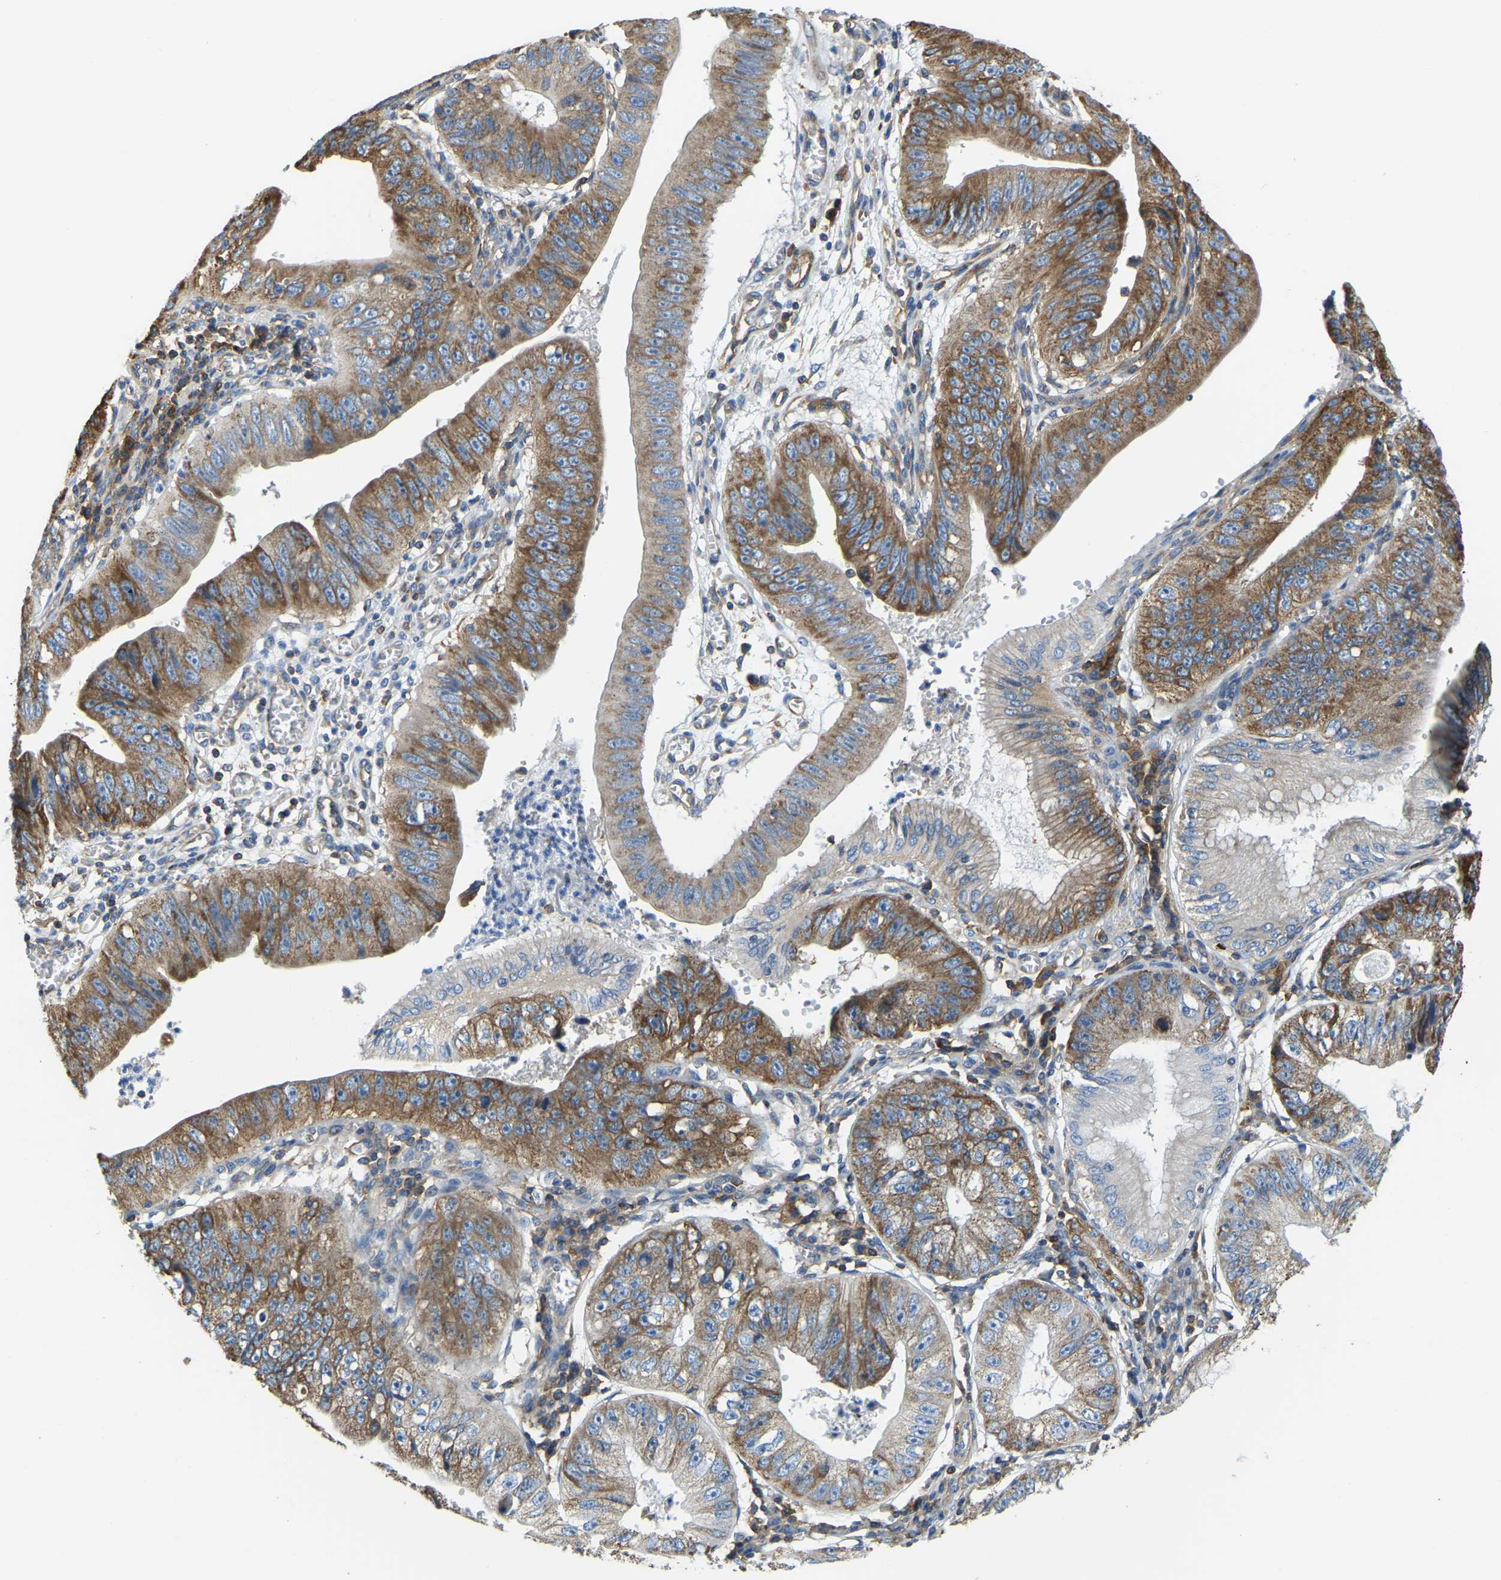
{"staining": {"intensity": "moderate", "quantity": ">75%", "location": "cytoplasmic/membranous"}, "tissue": "stomach cancer", "cell_type": "Tumor cells", "image_type": "cancer", "snomed": [{"axis": "morphology", "description": "Adenocarcinoma, NOS"}, {"axis": "topography", "description": "Stomach"}], "caption": "This image reveals stomach cancer (adenocarcinoma) stained with immunohistochemistry (IHC) to label a protein in brown. The cytoplasmic/membranous of tumor cells show moderate positivity for the protein. Nuclei are counter-stained blue.", "gene": "AHNAK", "patient": {"sex": "male", "age": 59}}